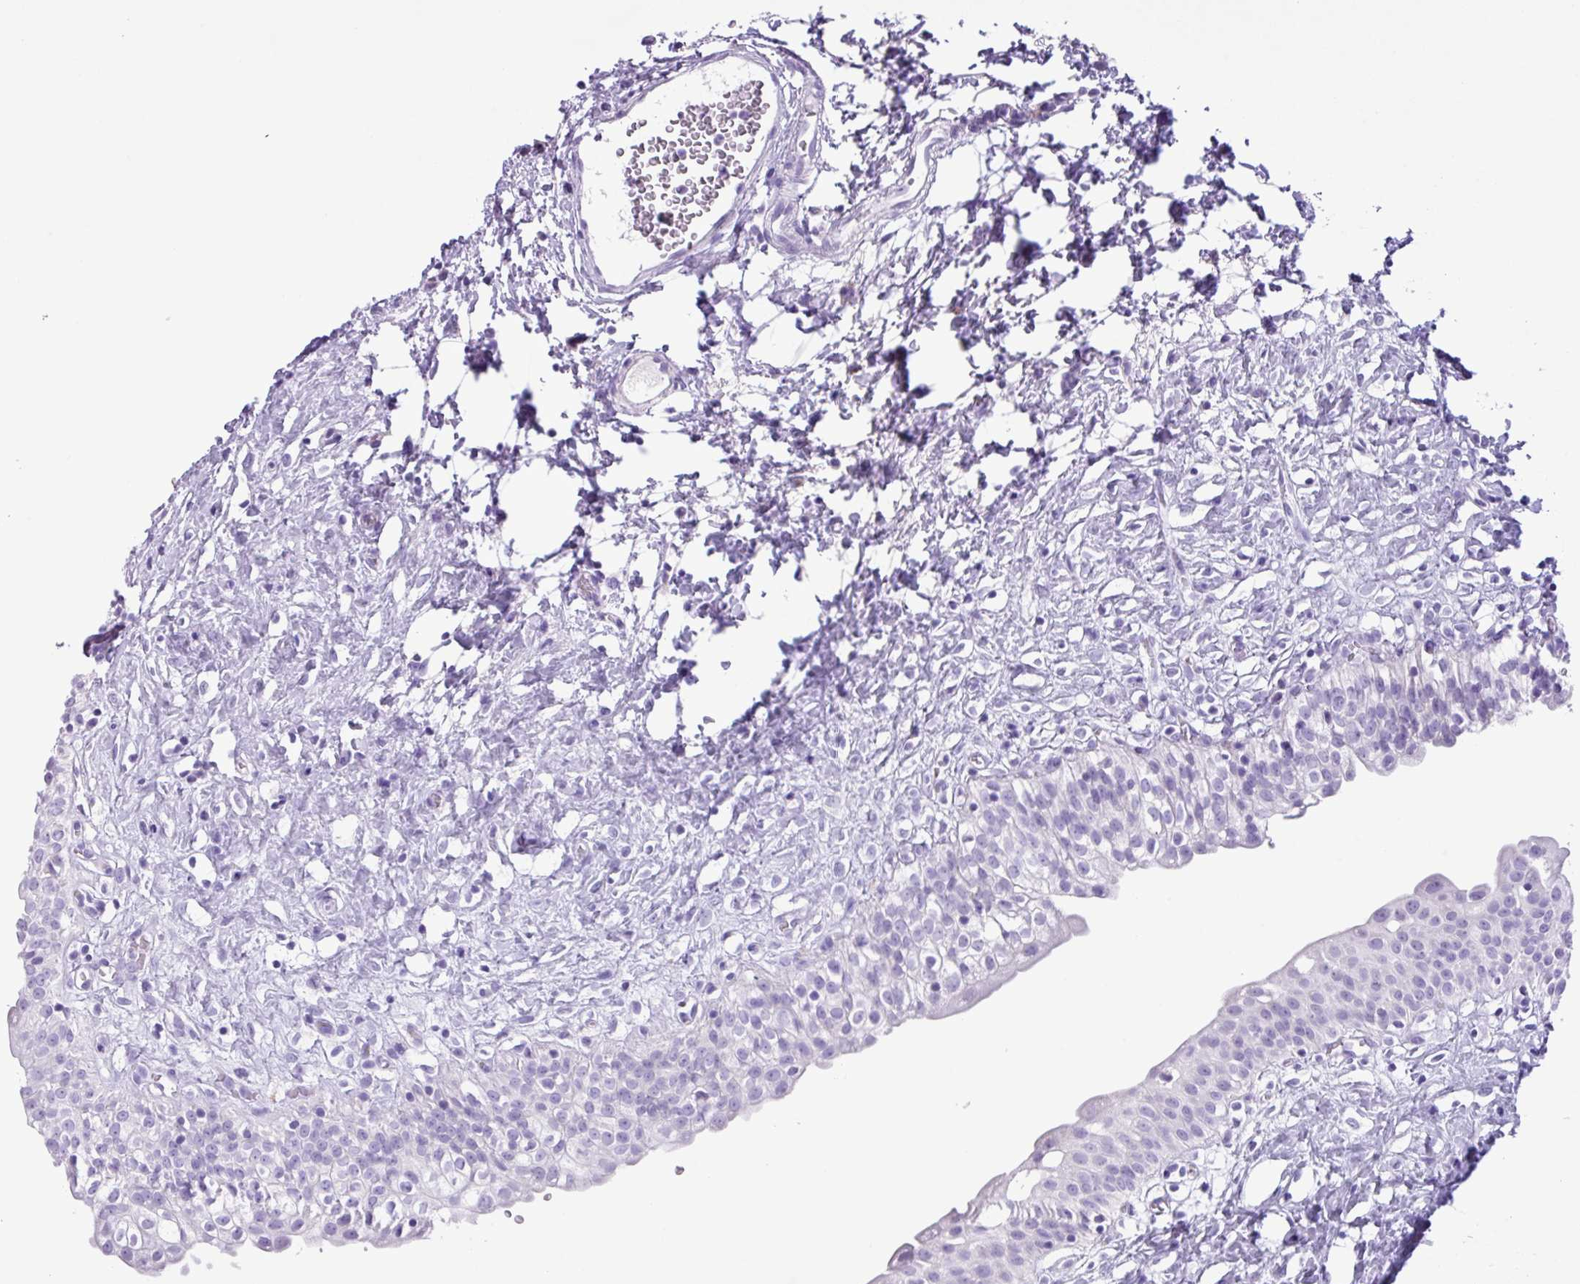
{"staining": {"intensity": "negative", "quantity": "none", "location": "none"}, "tissue": "urinary bladder", "cell_type": "Urothelial cells", "image_type": "normal", "snomed": [{"axis": "morphology", "description": "Normal tissue, NOS"}, {"axis": "topography", "description": "Urinary bladder"}], "caption": "Histopathology image shows no protein staining in urothelial cells of benign urinary bladder. (Stains: DAB (3,3'-diaminobenzidine) immunohistochemistry with hematoxylin counter stain, Microscopy: brightfield microscopy at high magnification).", "gene": "AGO3", "patient": {"sex": "male", "age": 51}}